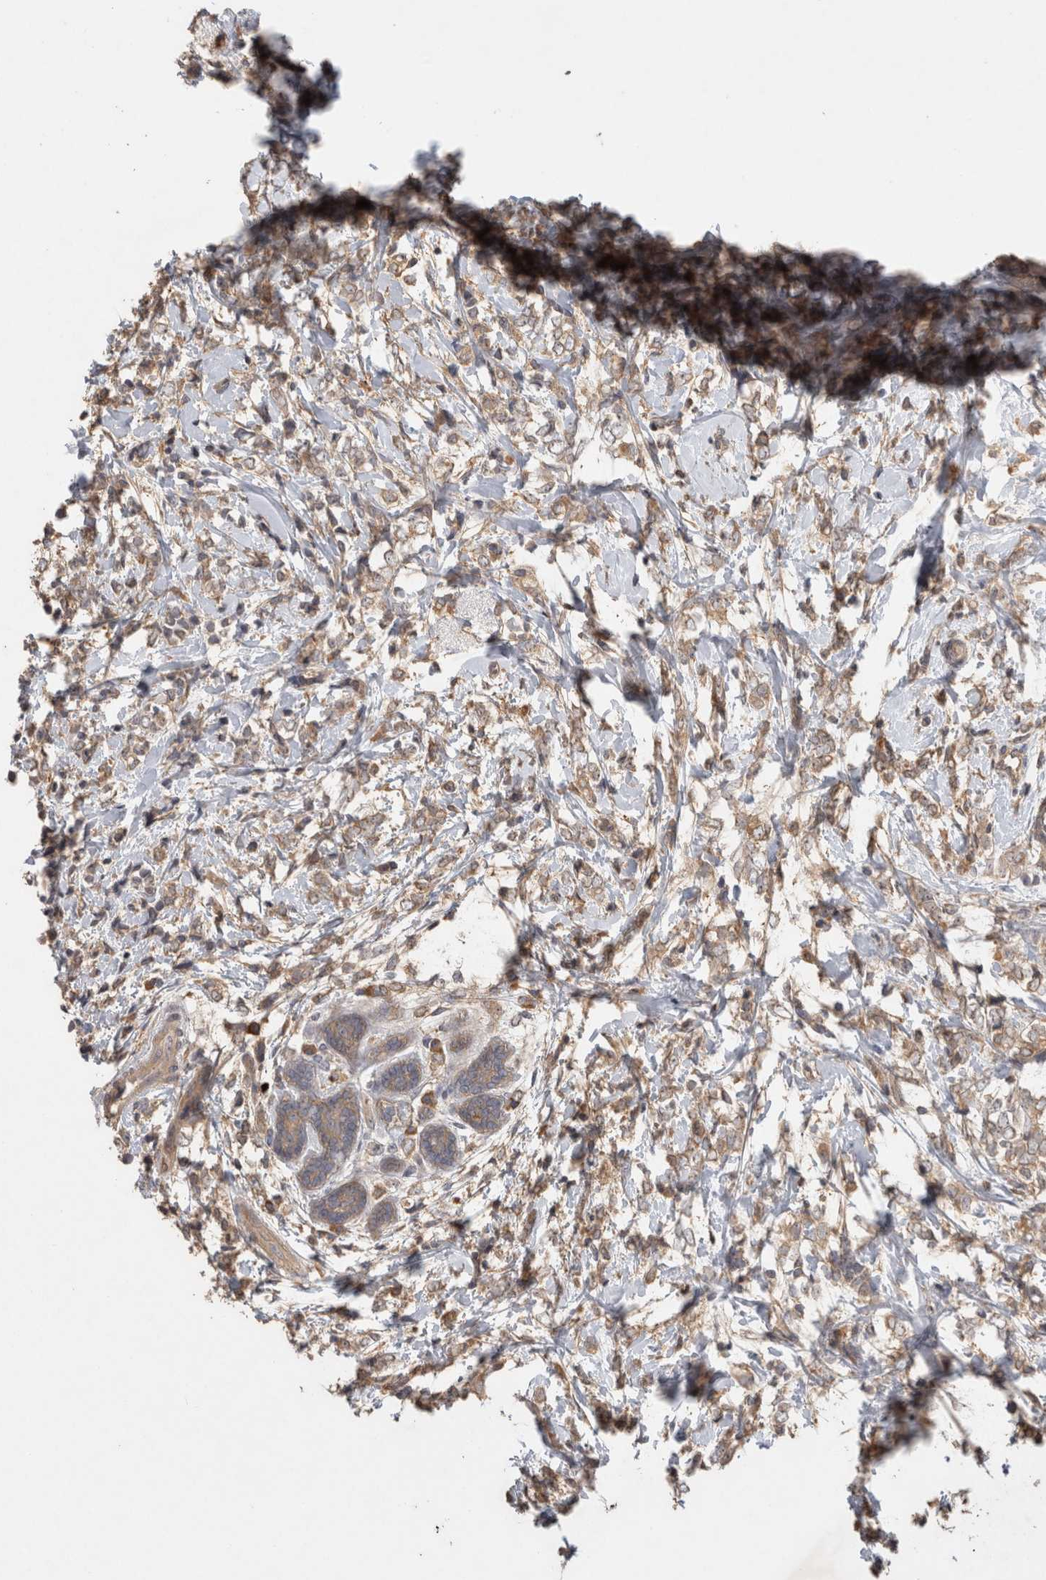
{"staining": {"intensity": "moderate", "quantity": ">75%", "location": "cytoplasmic/membranous"}, "tissue": "breast cancer", "cell_type": "Tumor cells", "image_type": "cancer", "snomed": [{"axis": "morphology", "description": "Normal tissue, NOS"}, {"axis": "morphology", "description": "Lobular carcinoma"}, {"axis": "topography", "description": "Breast"}], "caption": "Protein staining exhibits moderate cytoplasmic/membranous expression in approximately >75% of tumor cells in breast lobular carcinoma. The protein of interest is shown in brown color, while the nuclei are stained blue.", "gene": "VEPH1", "patient": {"sex": "female", "age": 47}}